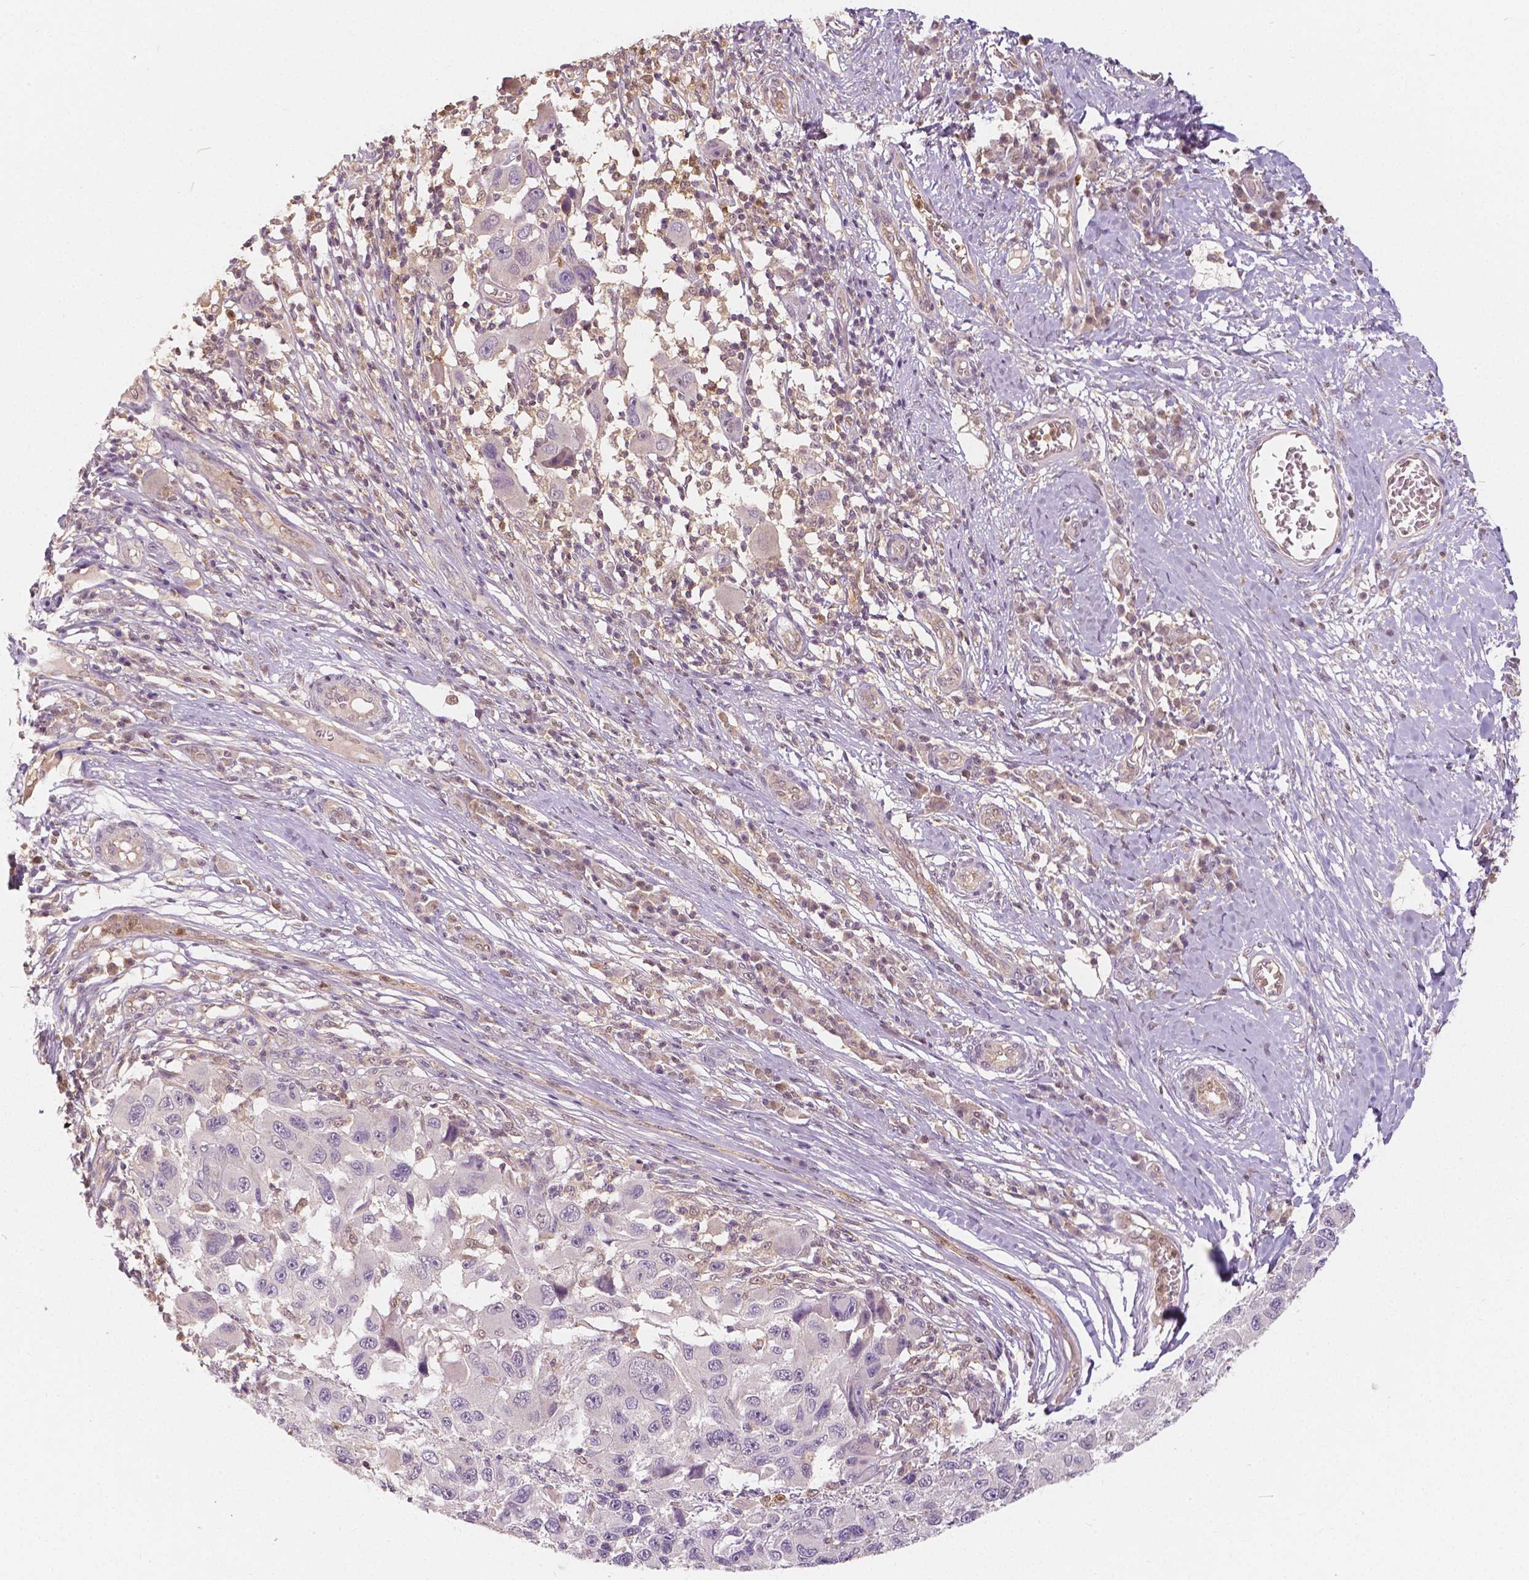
{"staining": {"intensity": "negative", "quantity": "none", "location": "none"}, "tissue": "melanoma", "cell_type": "Tumor cells", "image_type": "cancer", "snomed": [{"axis": "morphology", "description": "Malignant melanoma, NOS"}, {"axis": "topography", "description": "Skin"}], "caption": "High magnification brightfield microscopy of malignant melanoma stained with DAB (3,3'-diaminobenzidine) (brown) and counterstained with hematoxylin (blue): tumor cells show no significant staining.", "gene": "NAPRT", "patient": {"sex": "male", "age": 53}}